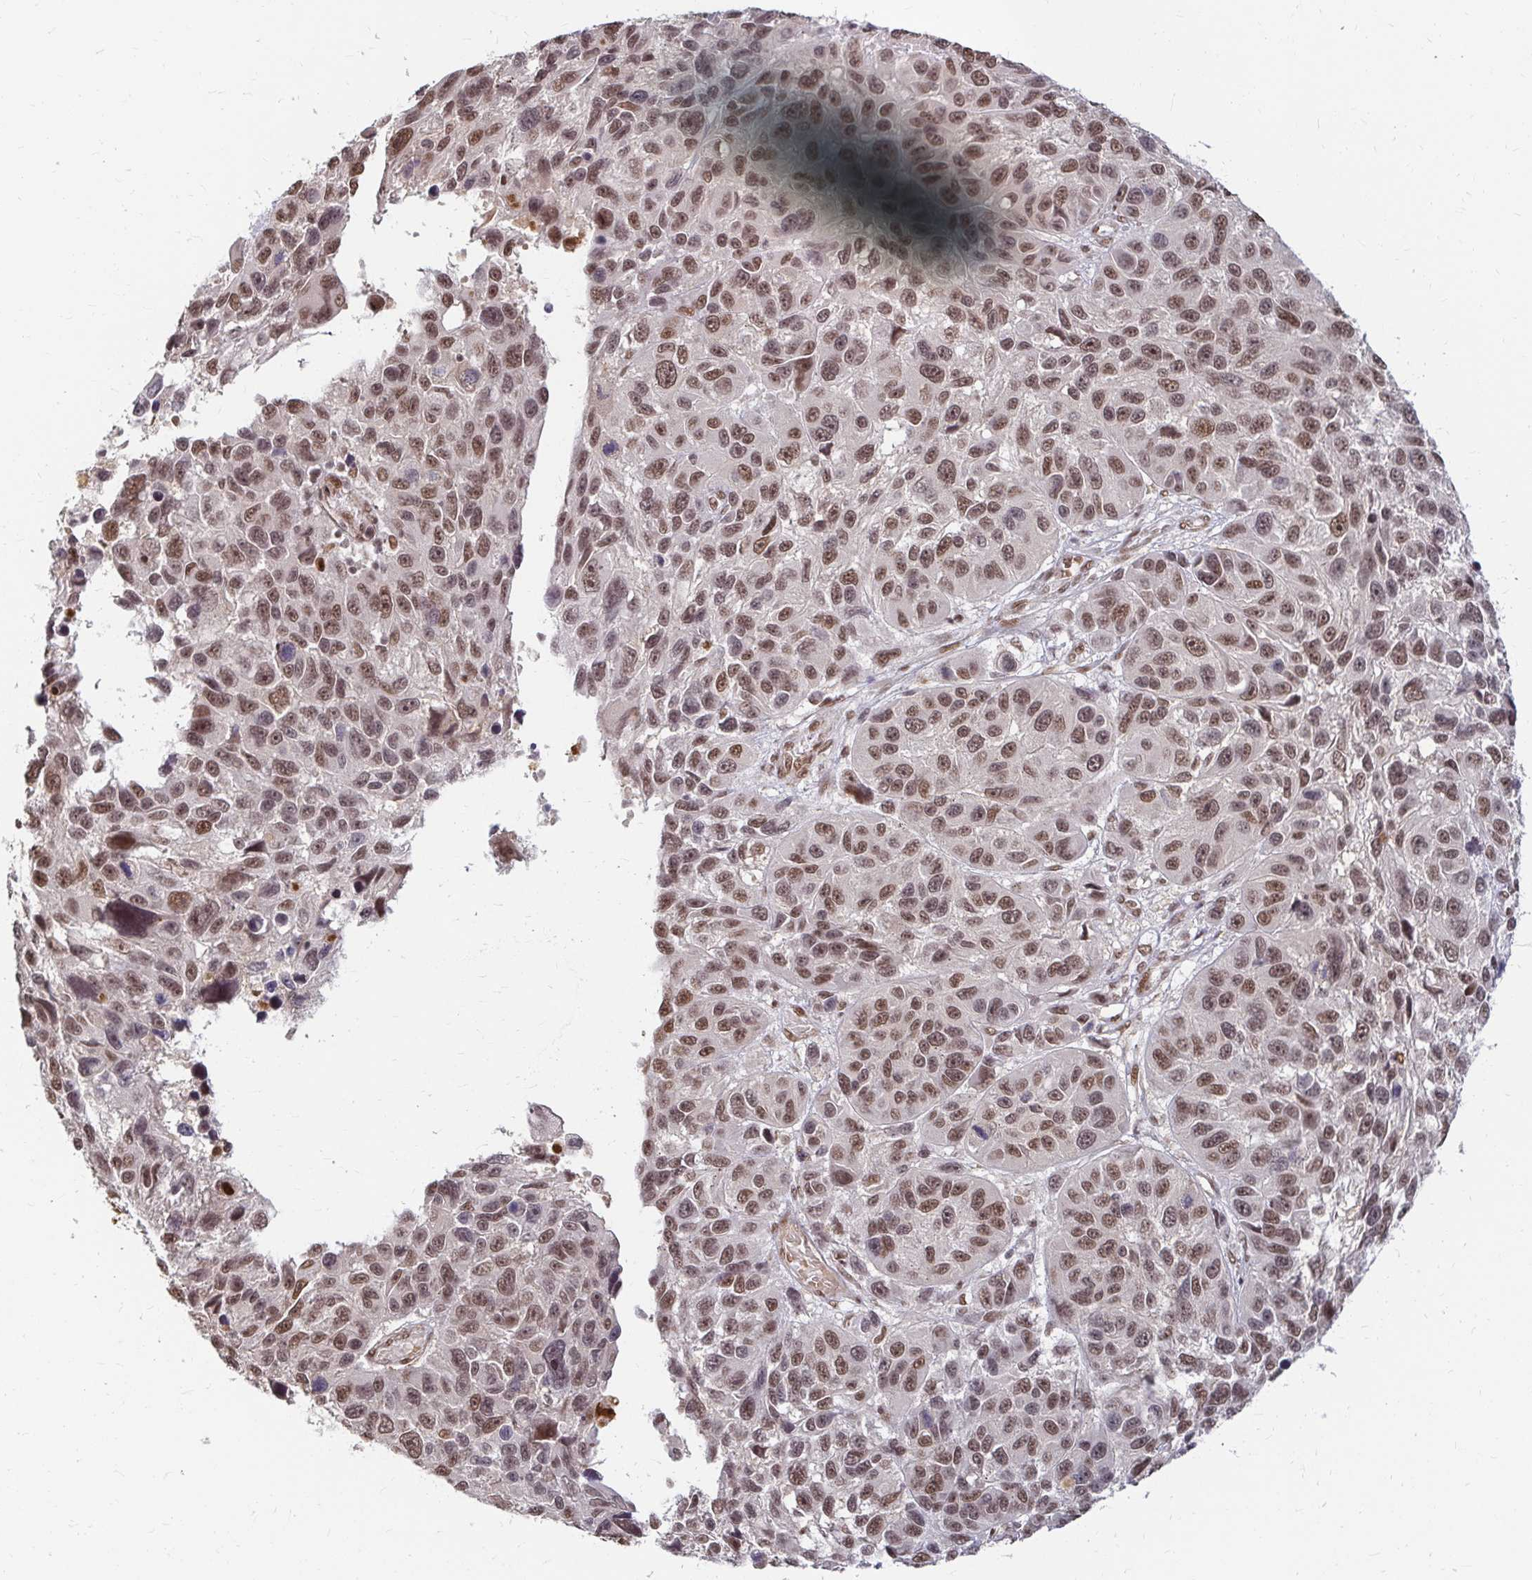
{"staining": {"intensity": "moderate", "quantity": ">75%", "location": "nuclear"}, "tissue": "melanoma", "cell_type": "Tumor cells", "image_type": "cancer", "snomed": [{"axis": "morphology", "description": "Malignant melanoma, NOS"}, {"axis": "topography", "description": "Skin"}], "caption": "This photomicrograph reveals IHC staining of melanoma, with medium moderate nuclear staining in about >75% of tumor cells.", "gene": "HNRNPU", "patient": {"sex": "male", "age": 53}}